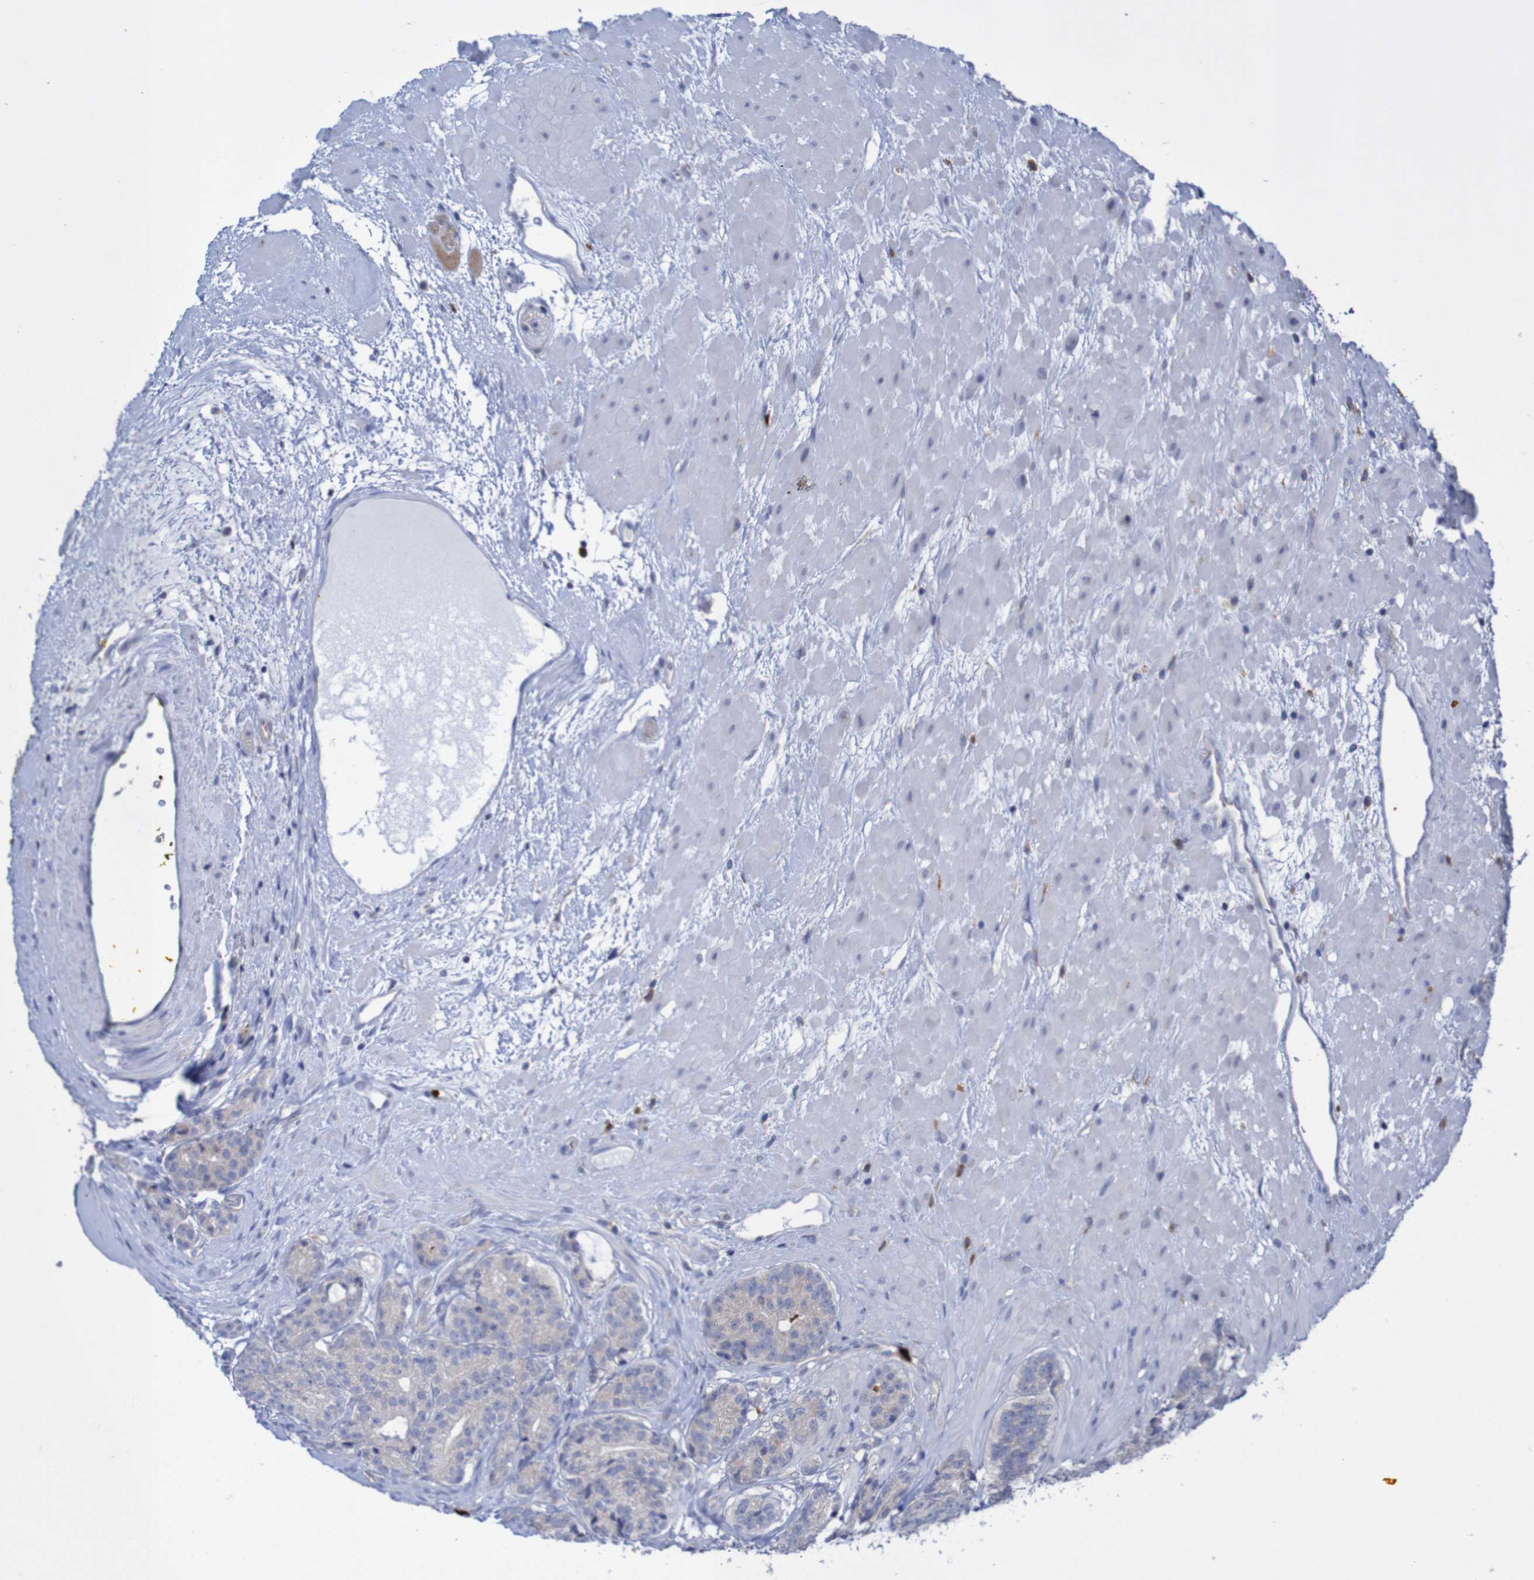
{"staining": {"intensity": "negative", "quantity": "none", "location": "none"}, "tissue": "prostate cancer", "cell_type": "Tumor cells", "image_type": "cancer", "snomed": [{"axis": "morphology", "description": "Adenocarcinoma, High grade"}, {"axis": "topography", "description": "Prostate"}], "caption": "A micrograph of human prostate cancer (high-grade adenocarcinoma) is negative for staining in tumor cells.", "gene": "PARP4", "patient": {"sex": "male", "age": 61}}